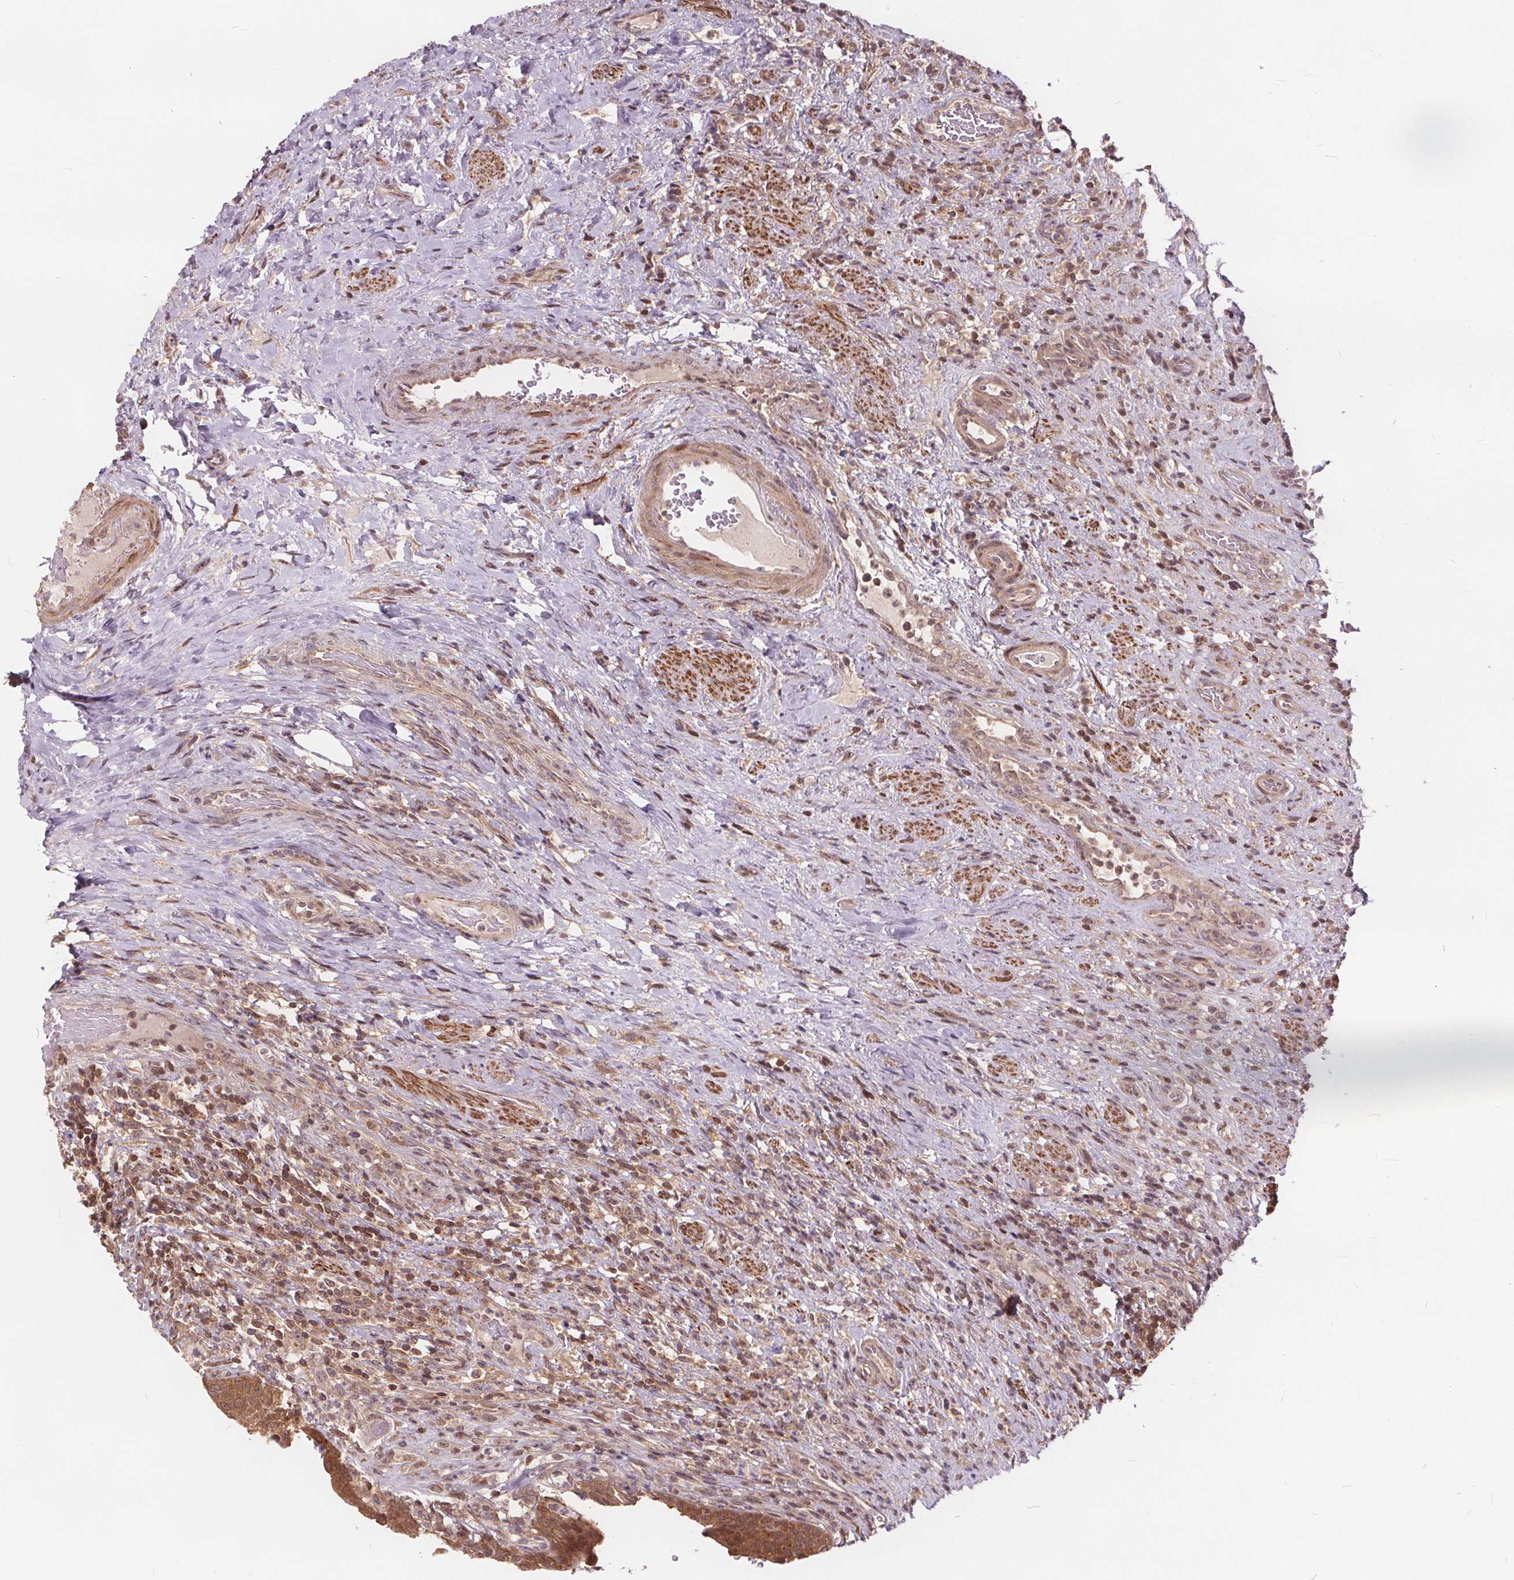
{"staining": {"intensity": "strong", "quantity": ">75%", "location": "cytoplasmic/membranous,nuclear"}, "tissue": "urinary bladder", "cell_type": "Urothelial cells", "image_type": "normal", "snomed": [{"axis": "morphology", "description": "Normal tissue, NOS"}, {"axis": "topography", "description": "Urinary bladder"}, {"axis": "topography", "description": "Peripheral nerve tissue"}], "caption": "The histopathology image shows immunohistochemical staining of unremarkable urinary bladder. There is strong cytoplasmic/membranous,nuclear expression is appreciated in approximately >75% of urothelial cells.", "gene": "HIF1AN", "patient": {"sex": "male", "age": 66}}